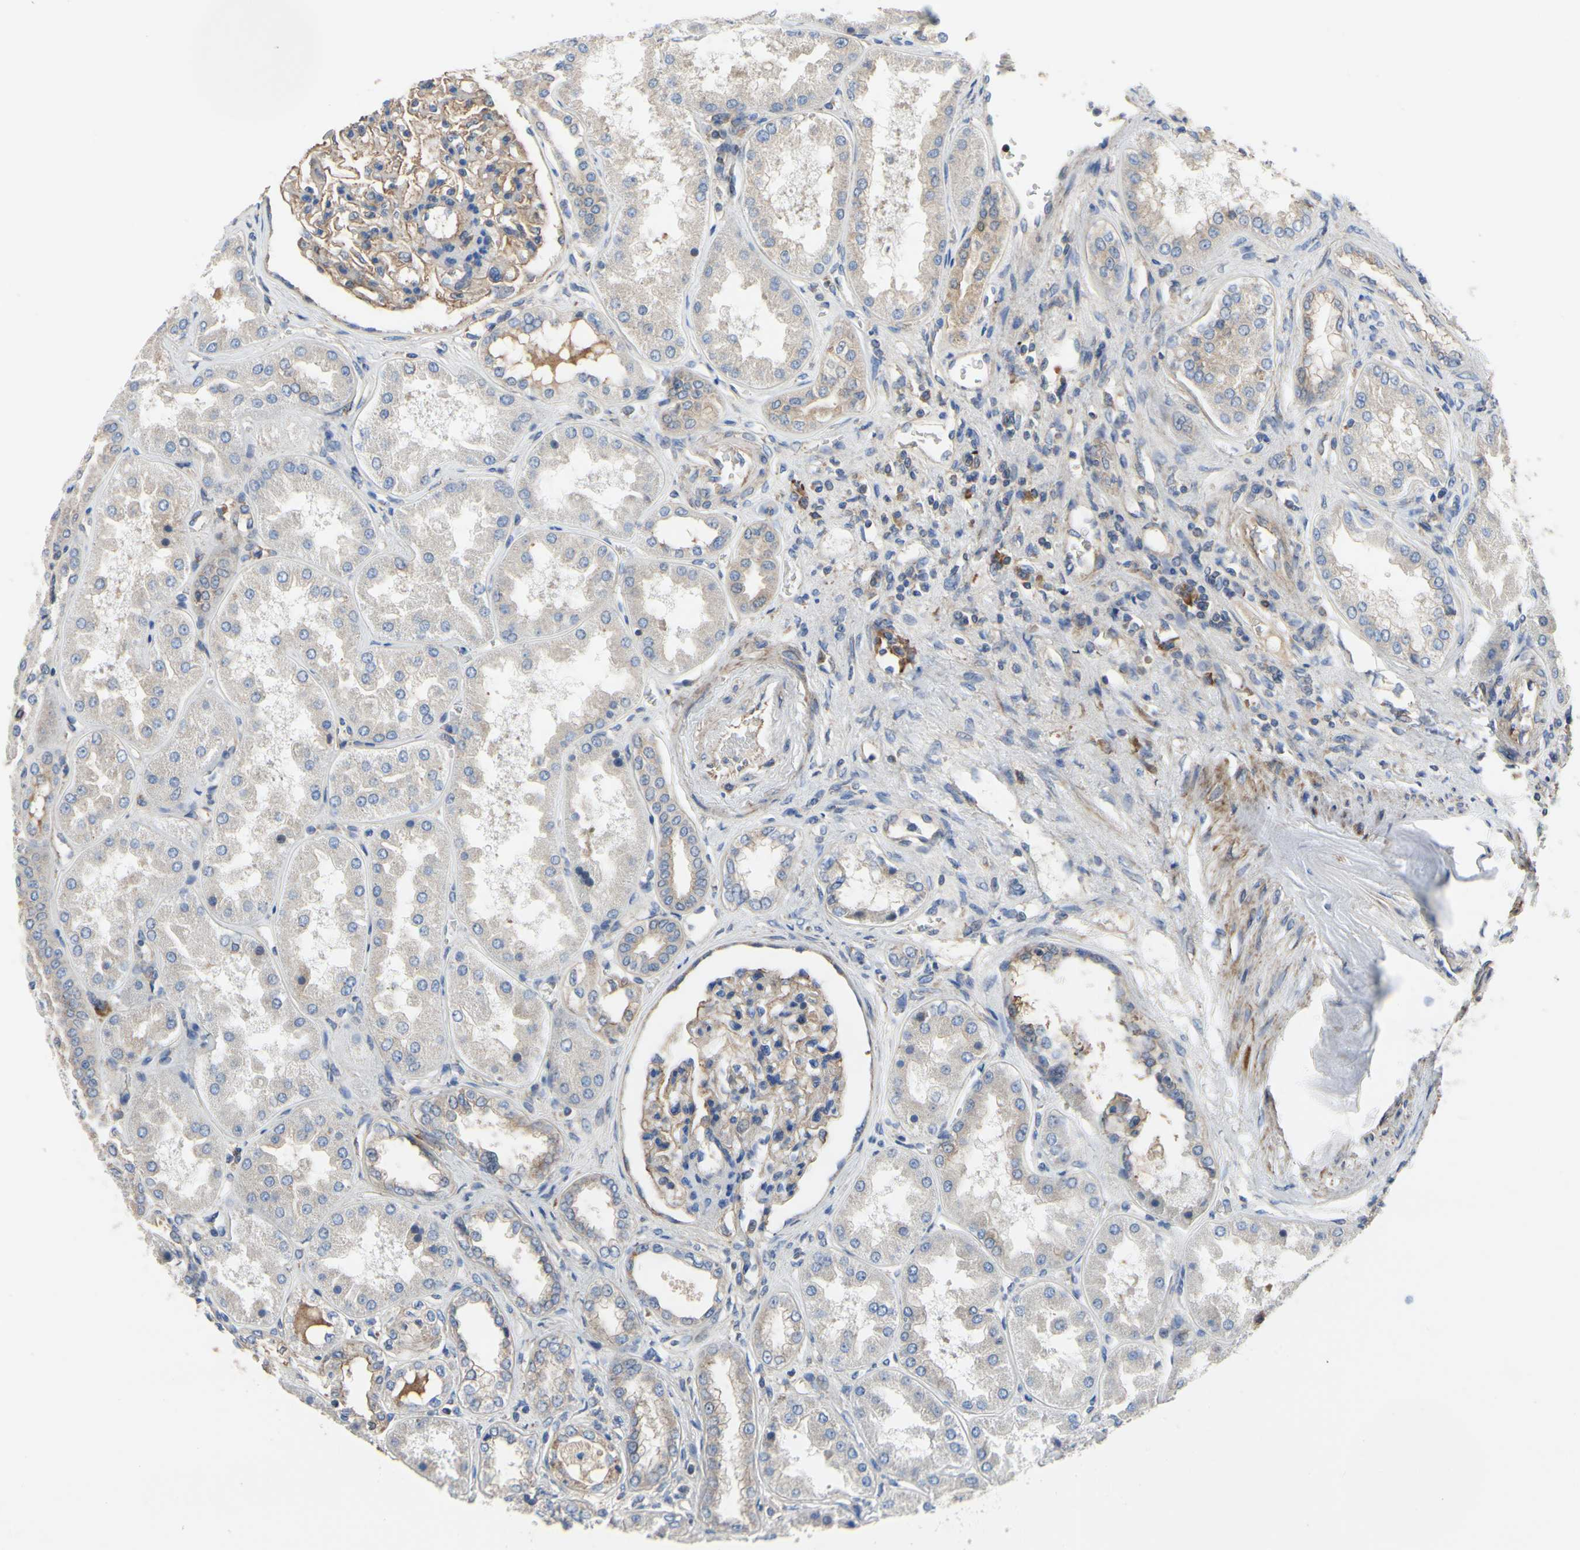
{"staining": {"intensity": "moderate", "quantity": ">75%", "location": "cytoplasmic/membranous"}, "tissue": "kidney", "cell_type": "Cells in glomeruli", "image_type": "normal", "snomed": [{"axis": "morphology", "description": "Normal tissue, NOS"}, {"axis": "topography", "description": "Kidney"}], "caption": "Protein staining demonstrates moderate cytoplasmic/membranous expression in about >75% of cells in glomeruli in normal kidney.", "gene": "BECN1", "patient": {"sex": "female", "age": 56}}